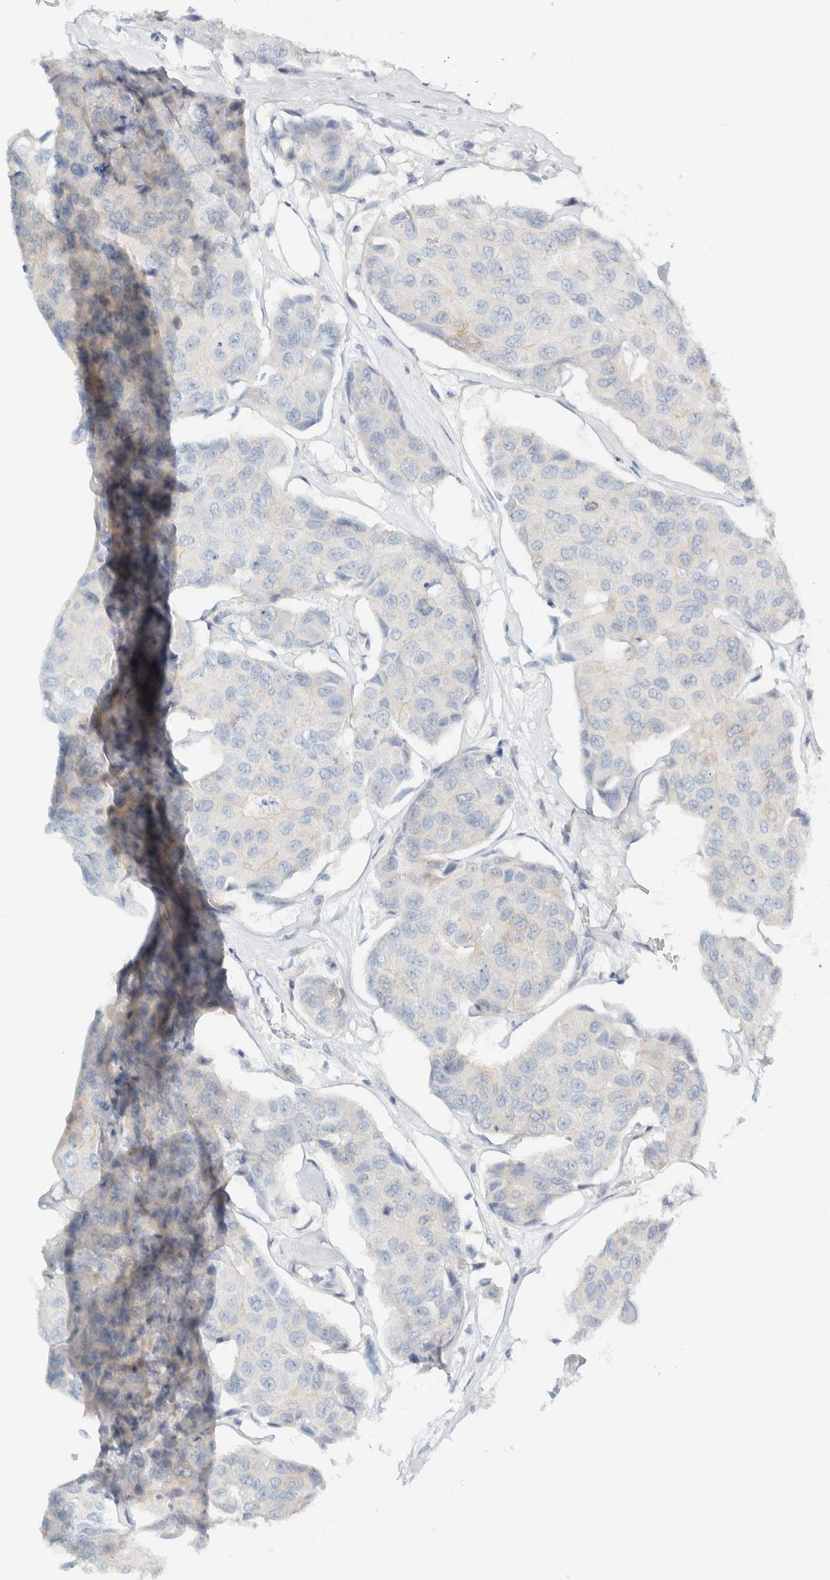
{"staining": {"intensity": "negative", "quantity": "none", "location": "none"}, "tissue": "breast cancer", "cell_type": "Tumor cells", "image_type": "cancer", "snomed": [{"axis": "morphology", "description": "Duct carcinoma"}, {"axis": "topography", "description": "Breast"}], "caption": "Immunohistochemistry (IHC) of breast cancer exhibits no positivity in tumor cells.", "gene": "NDE1", "patient": {"sex": "female", "age": 80}}